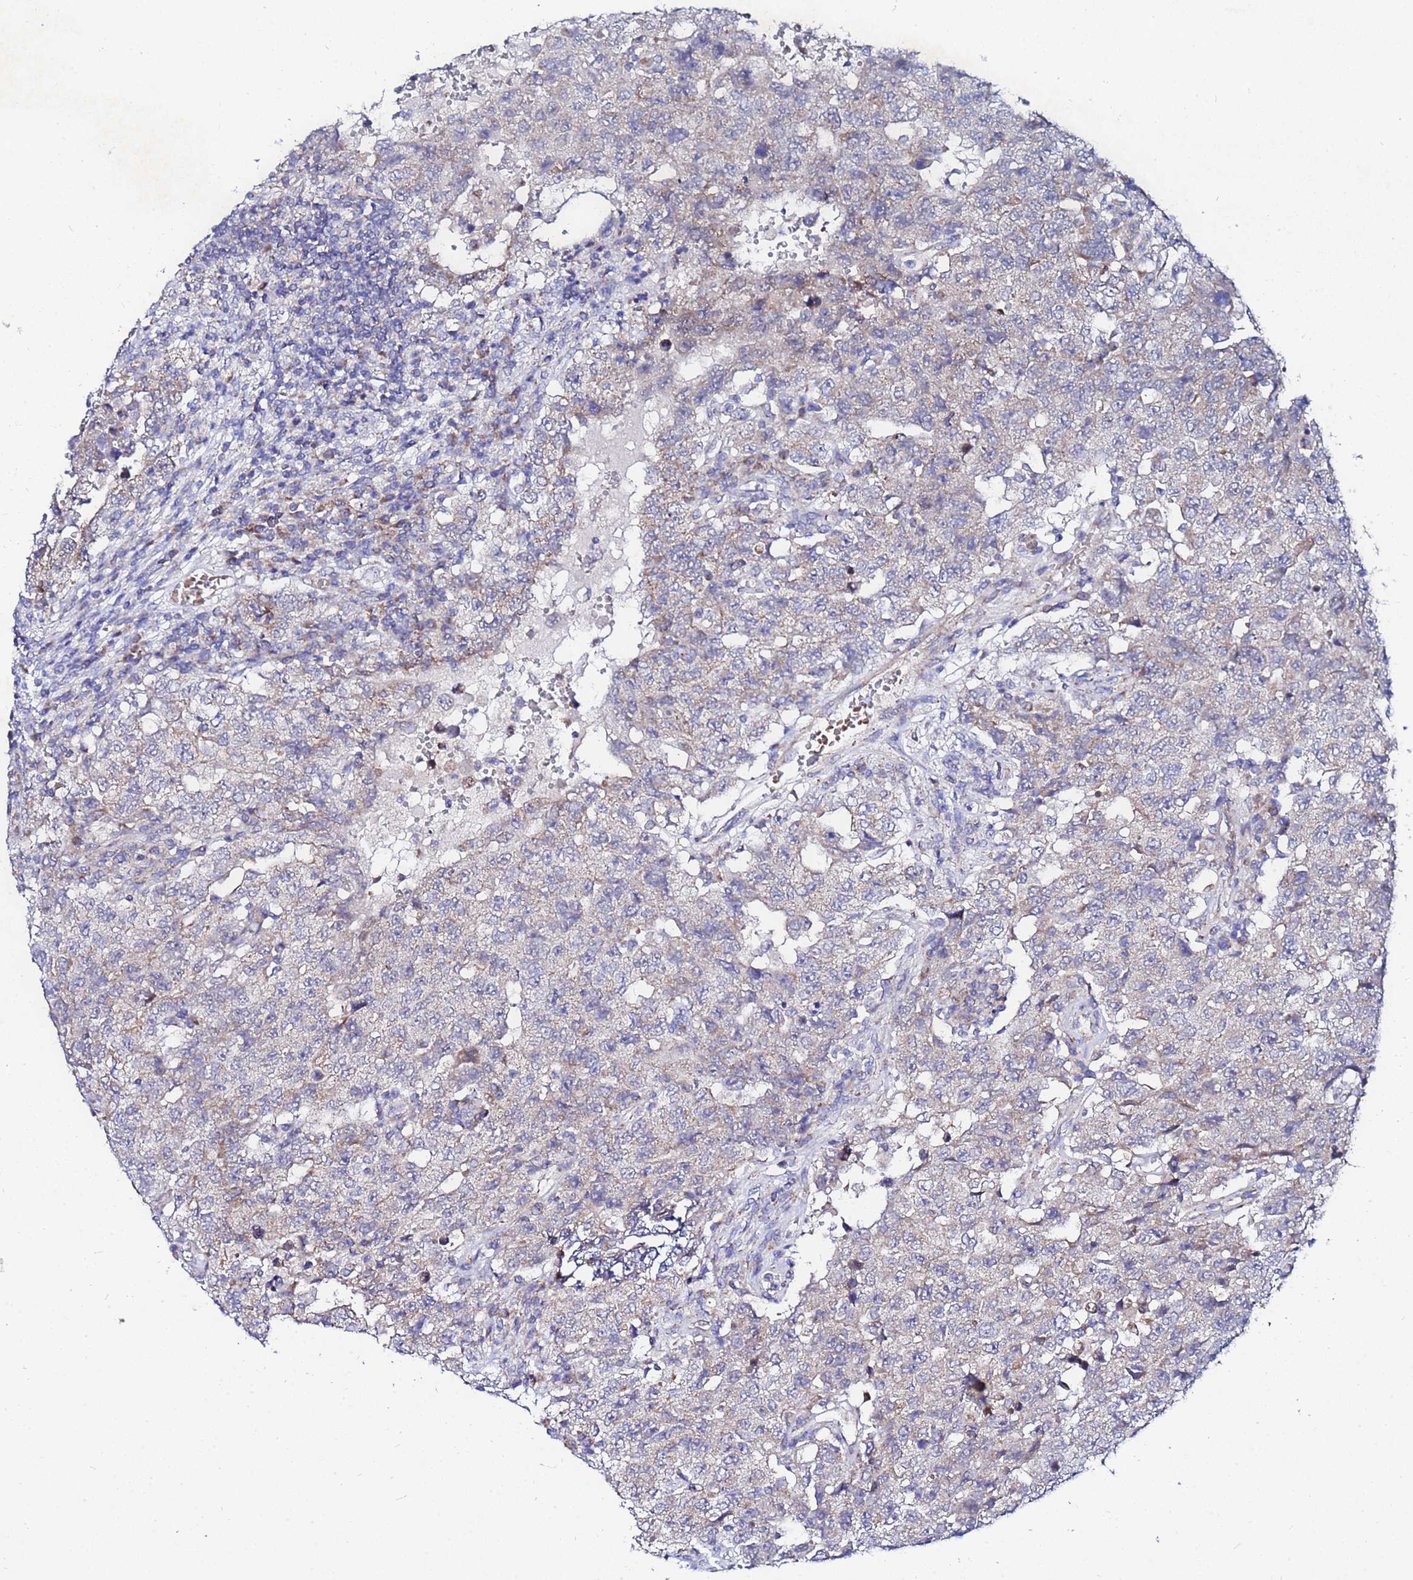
{"staining": {"intensity": "weak", "quantity": "25%-75%", "location": "cytoplasmic/membranous"}, "tissue": "testis cancer", "cell_type": "Tumor cells", "image_type": "cancer", "snomed": [{"axis": "morphology", "description": "Carcinoma, Embryonal, NOS"}, {"axis": "topography", "description": "Testis"}], "caption": "Weak cytoplasmic/membranous positivity is identified in about 25%-75% of tumor cells in testis cancer. (DAB (3,3'-diaminobenzidine) = brown stain, brightfield microscopy at high magnification).", "gene": "FAHD2A", "patient": {"sex": "male", "age": 26}}